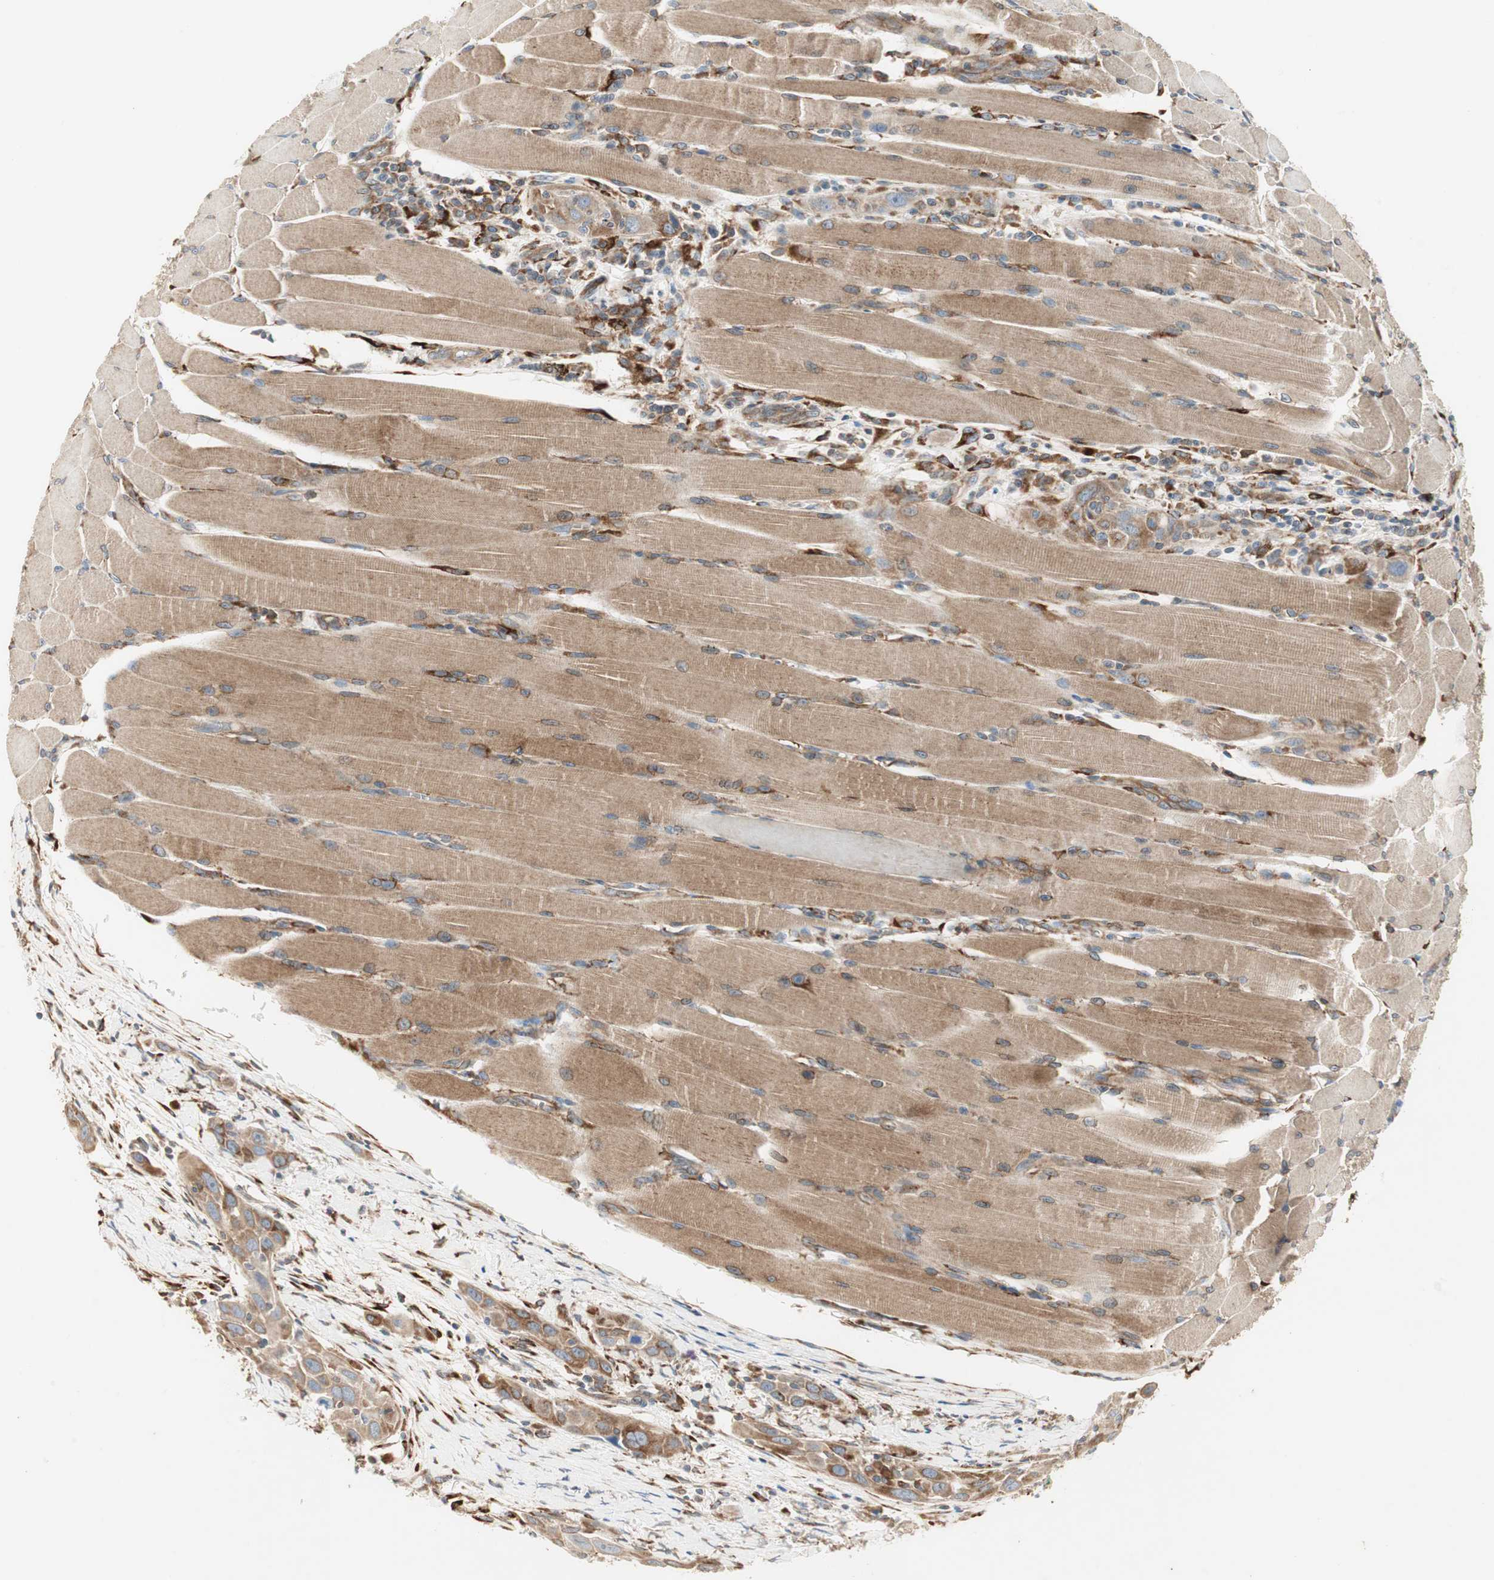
{"staining": {"intensity": "moderate", "quantity": ">75%", "location": "cytoplasmic/membranous"}, "tissue": "head and neck cancer", "cell_type": "Tumor cells", "image_type": "cancer", "snomed": [{"axis": "morphology", "description": "Squamous cell carcinoma, NOS"}, {"axis": "topography", "description": "Oral tissue"}, {"axis": "topography", "description": "Head-Neck"}], "caption": "Immunohistochemistry (DAB (3,3'-diaminobenzidine)) staining of squamous cell carcinoma (head and neck) shows moderate cytoplasmic/membranous protein staining in approximately >75% of tumor cells. The staining was performed using DAB (3,3'-diaminobenzidine) to visualize the protein expression in brown, while the nuclei were stained in blue with hematoxylin (Magnification: 20x).", "gene": "H6PD", "patient": {"sex": "female", "age": 50}}